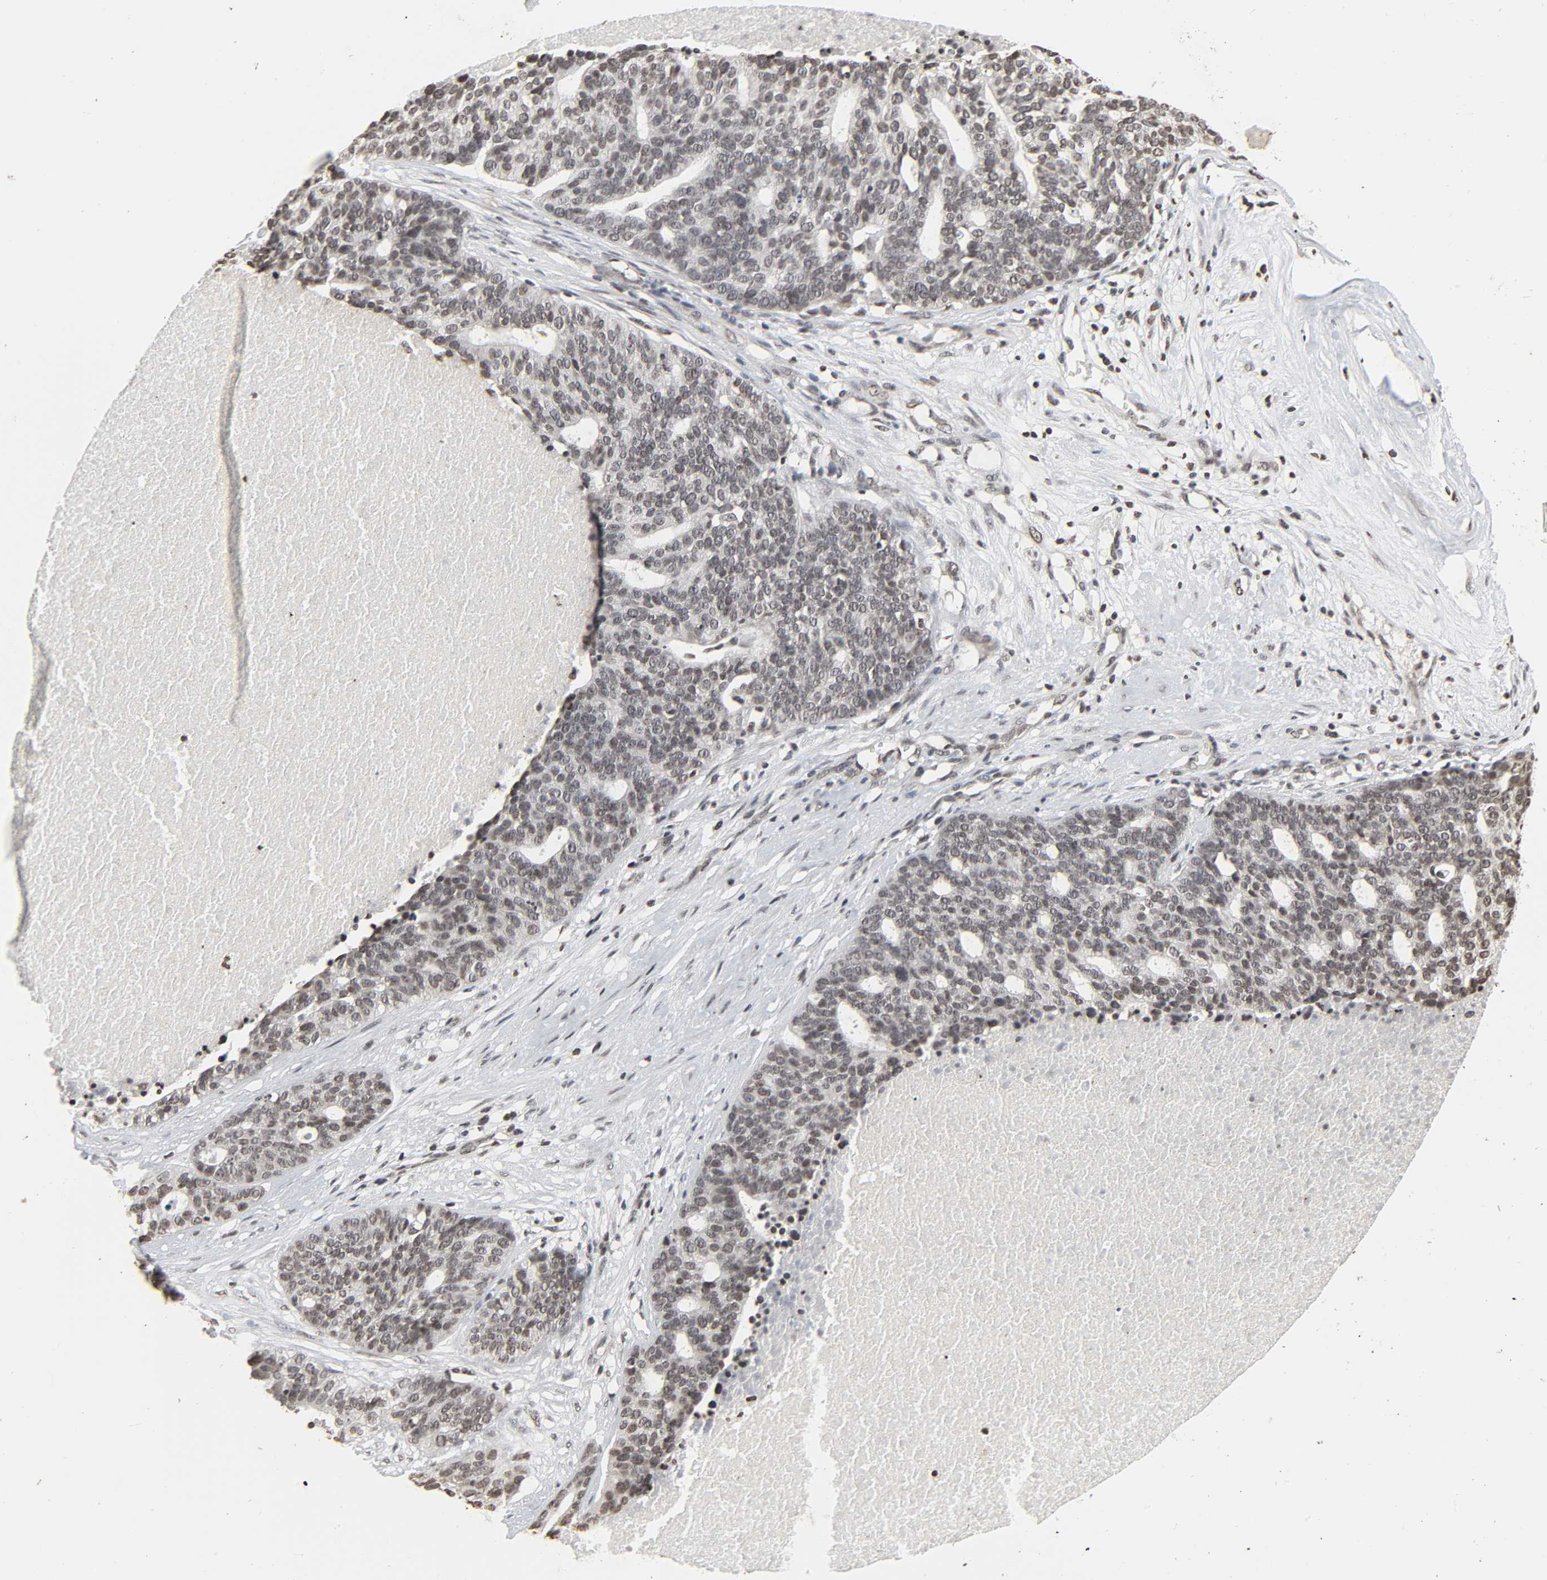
{"staining": {"intensity": "moderate", "quantity": ">75%", "location": "nuclear"}, "tissue": "ovarian cancer", "cell_type": "Tumor cells", "image_type": "cancer", "snomed": [{"axis": "morphology", "description": "Cystadenocarcinoma, serous, NOS"}, {"axis": "topography", "description": "Ovary"}], "caption": "Immunohistochemical staining of human ovarian cancer (serous cystadenocarcinoma) shows moderate nuclear protein positivity in approximately >75% of tumor cells.", "gene": "ELAVL1", "patient": {"sex": "female", "age": 59}}